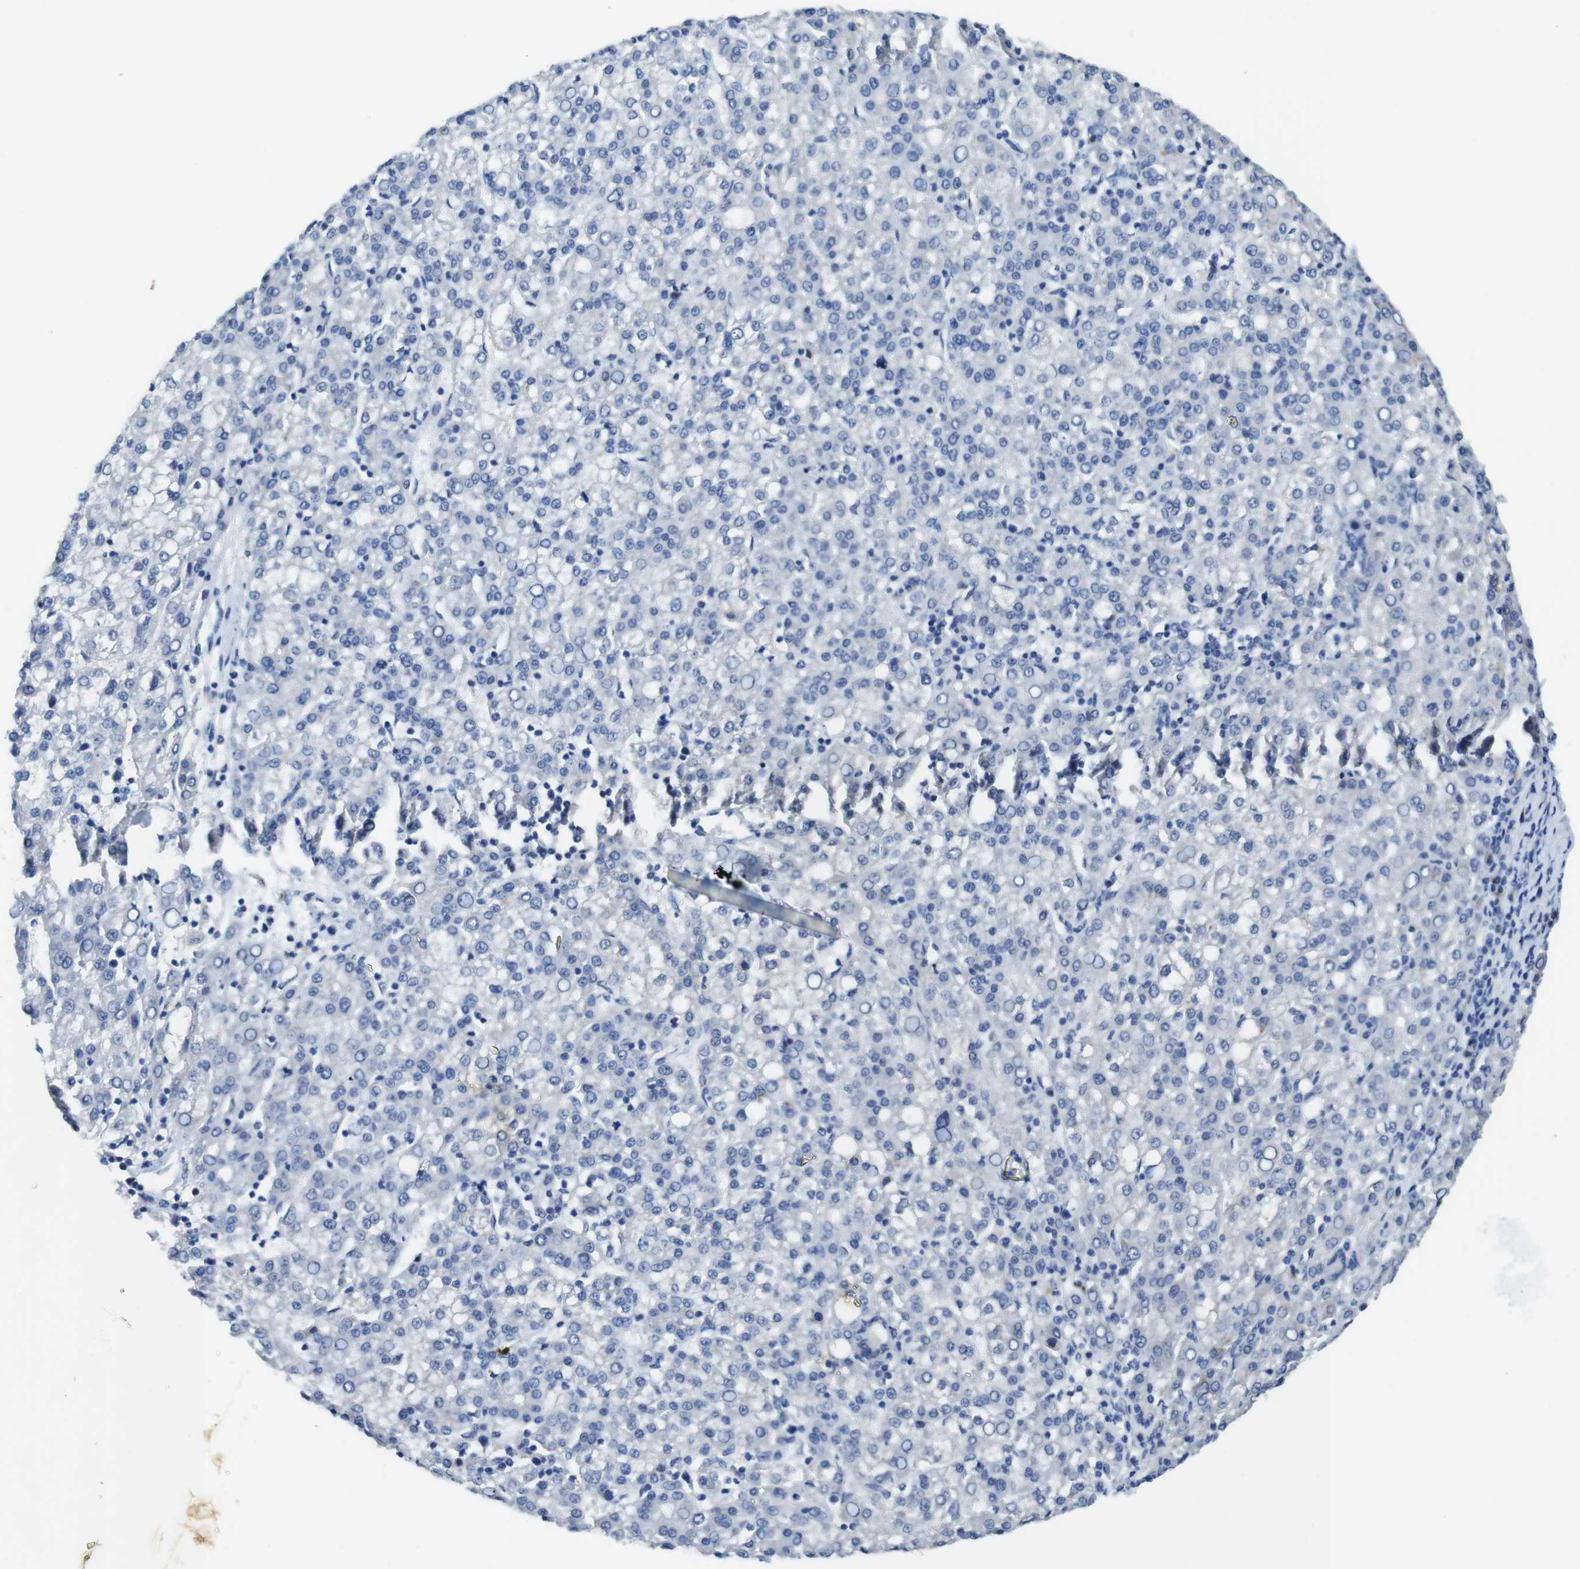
{"staining": {"intensity": "negative", "quantity": "none", "location": "none"}, "tissue": "liver cancer", "cell_type": "Tumor cells", "image_type": "cancer", "snomed": [{"axis": "morphology", "description": "Carcinoma, Hepatocellular, NOS"}, {"axis": "topography", "description": "Liver"}], "caption": "DAB immunohistochemical staining of hepatocellular carcinoma (liver) shows no significant positivity in tumor cells.", "gene": "CD320", "patient": {"sex": "female", "age": 58}}